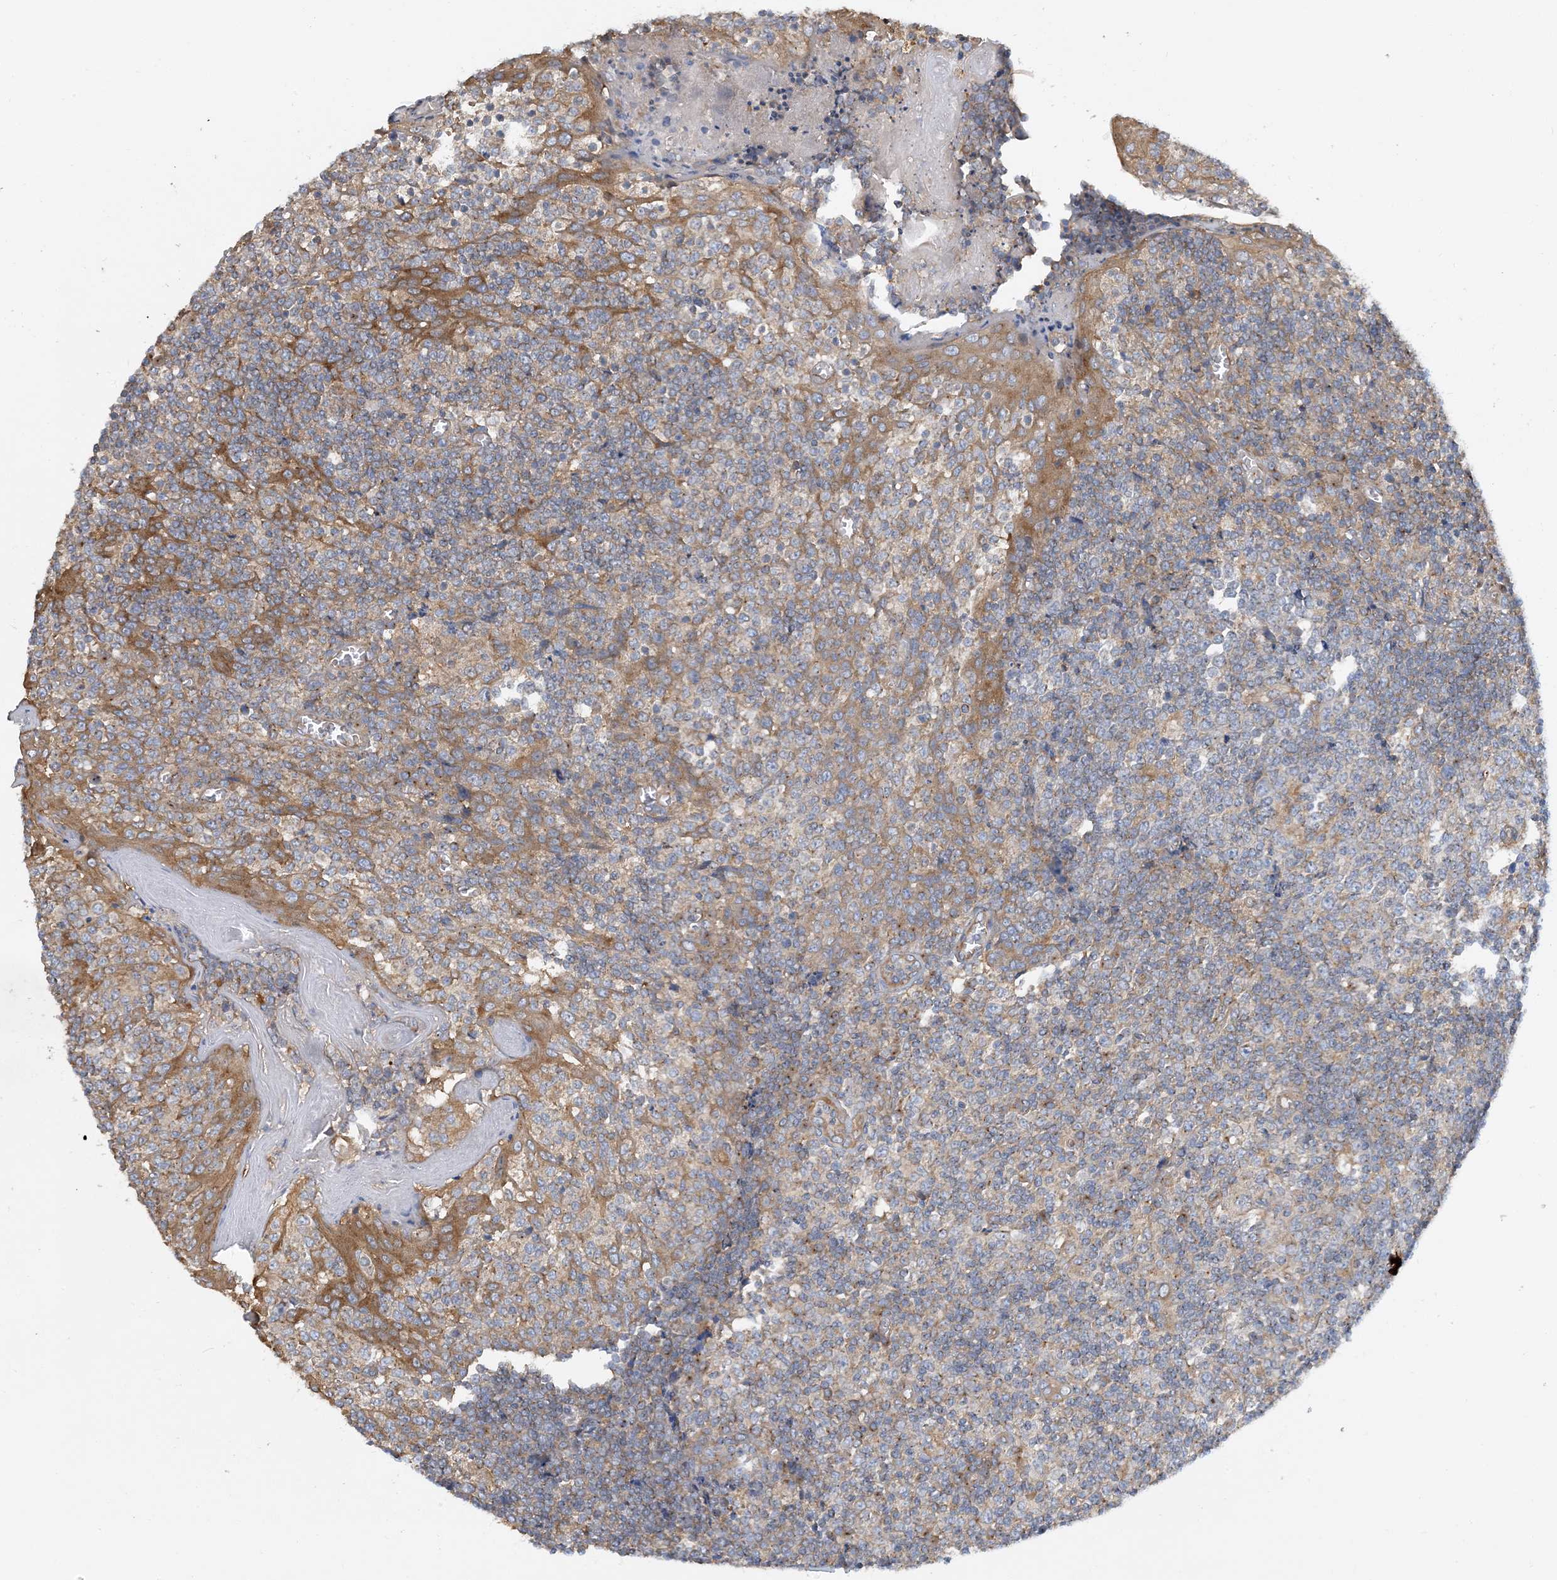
{"staining": {"intensity": "weak", "quantity": "<25%", "location": "cytoplasmic/membranous"}, "tissue": "tonsil", "cell_type": "Germinal center cells", "image_type": "normal", "snomed": [{"axis": "morphology", "description": "Normal tissue, NOS"}, {"axis": "topography", "description": "Tonsil"}], "caption": "Germinal center cells show no significant protein positivity in benign tonsil.", "gene": "SIDT1", "patient": {"sex": "female", "age": 19}}